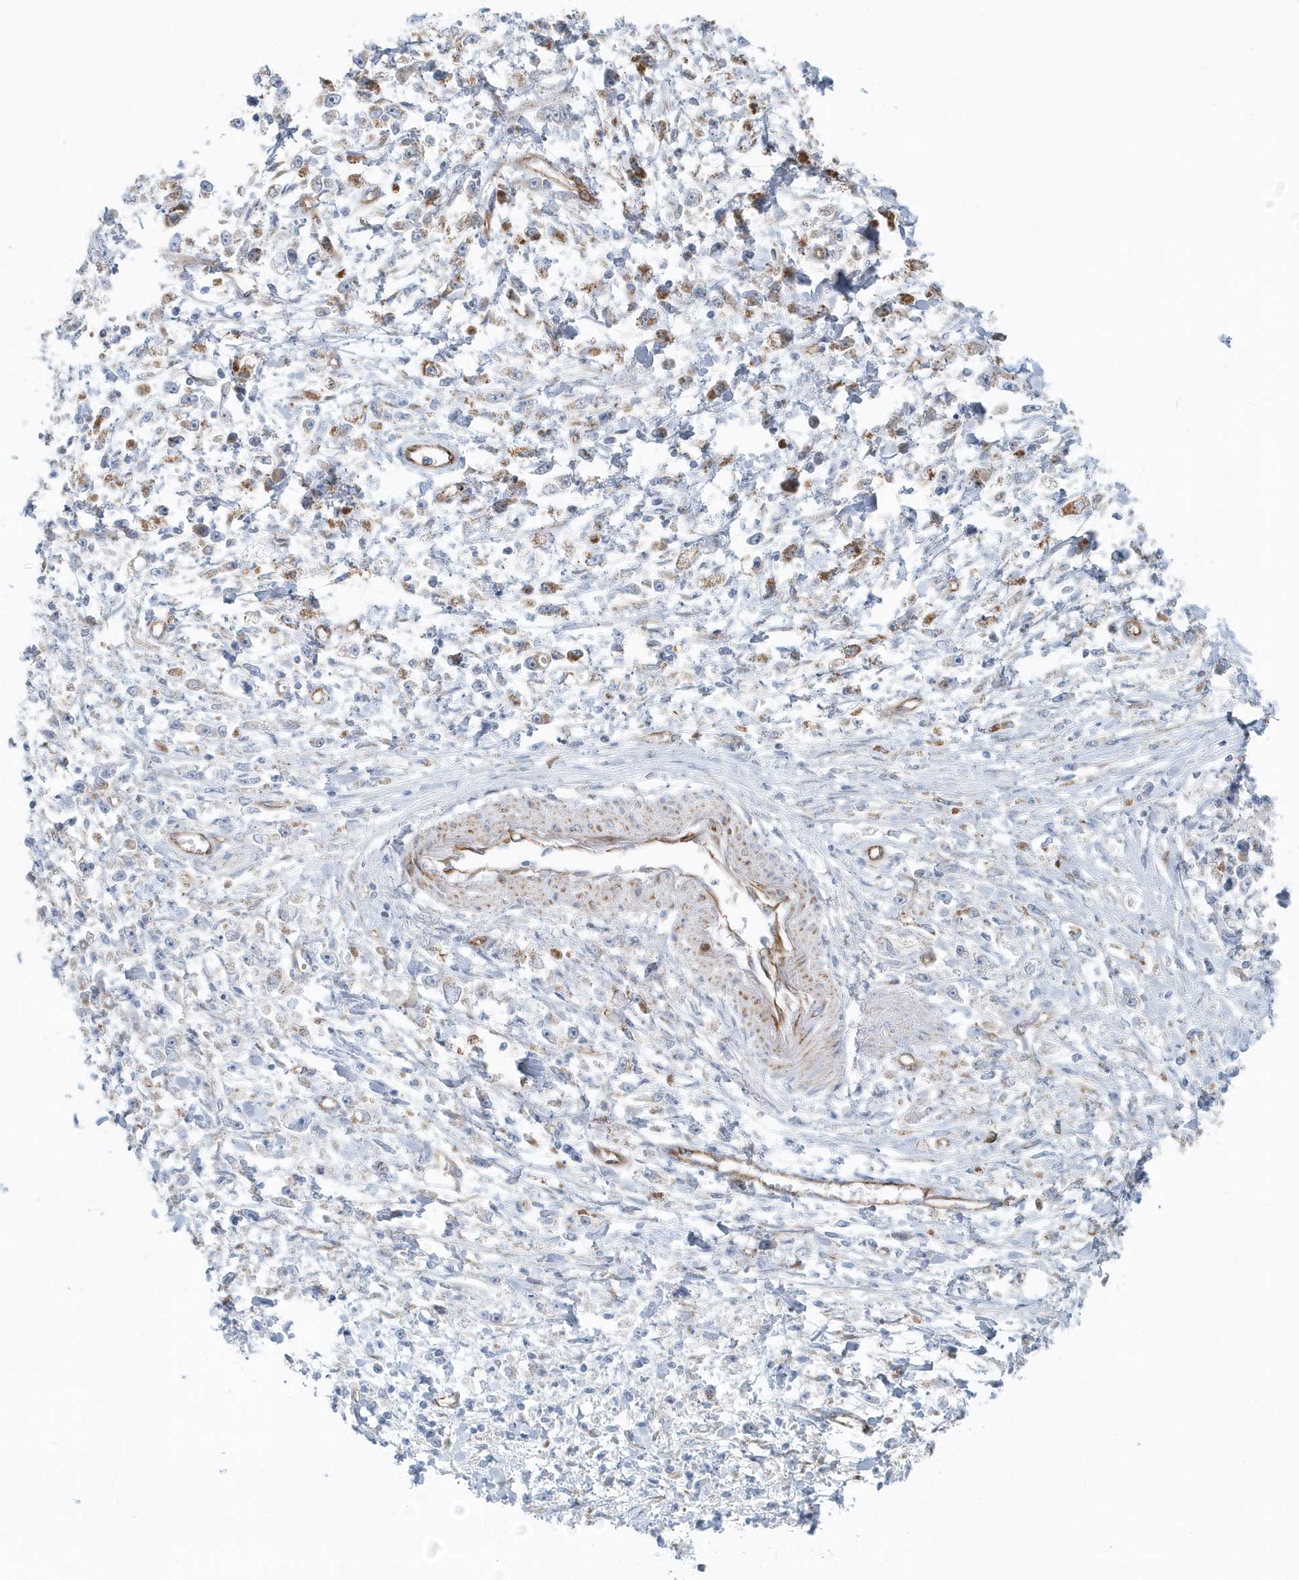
{"staining": {"intensity": "moderate", "quantity": "<25%", "location": "cytoplasmic/membranous"}, "tissue": "stomach cancer", "cell_type": "Tumor cells", "image_type": "cancer", "snomed": [{"axis": "morphology", "description": "Adenocarcinoma, NOS"}, {"axis": "topography", "description": "Stomach"}], "caption": "Stomach adenocarcinoma stained with immunohistochemistry exhibits moderate cytoplasmic/membranous positivity in approximately <25% of tumor cells.", "gene": "GPR152", "patient": {"sex": "female", "age": 59}}